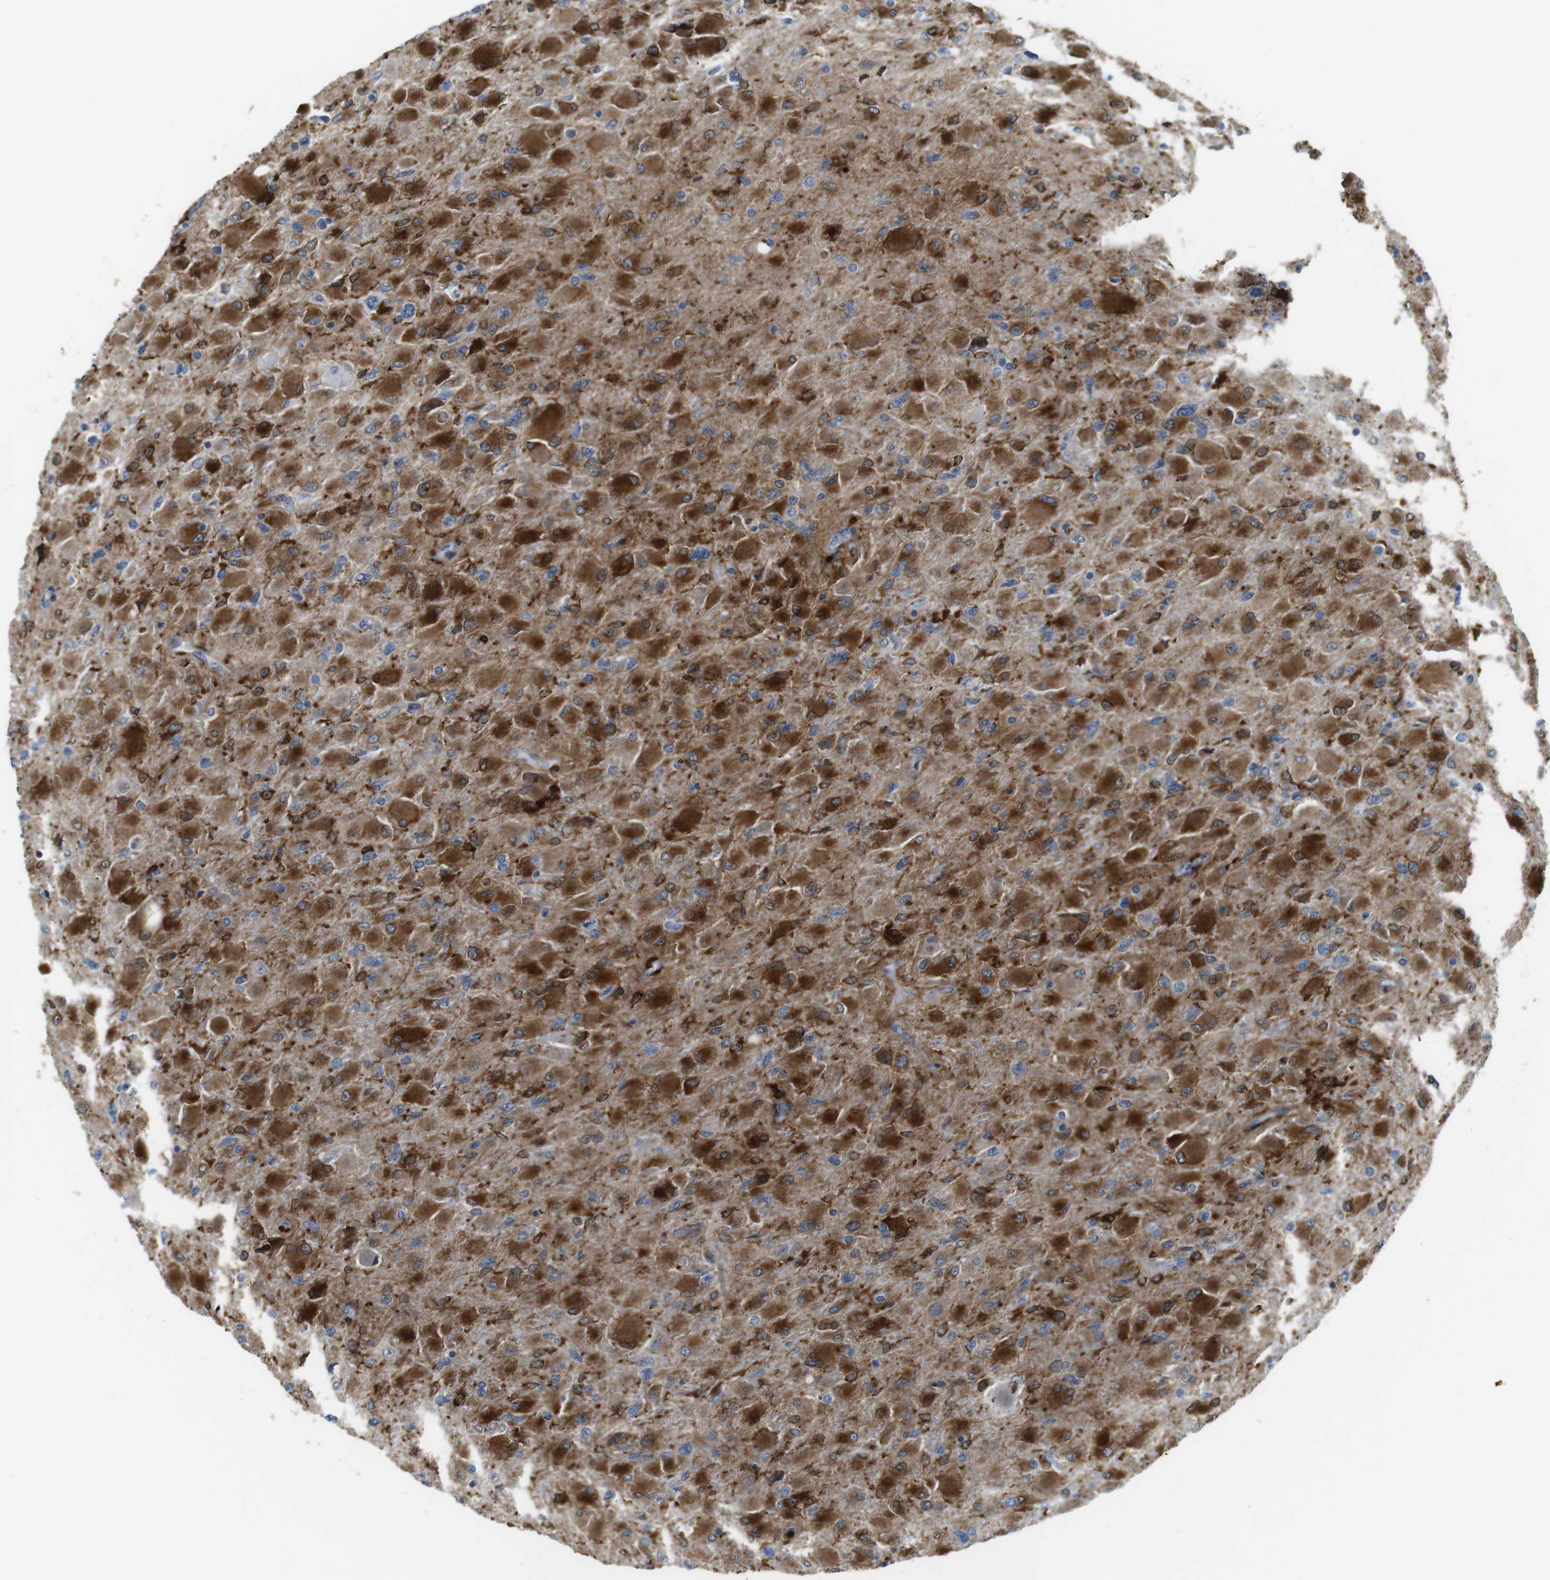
{"staining": {"intensity": "strong", "quantity": ">75%", "location": "cytoplasmic/membranous"}, "tissue": "glioma", "cell_type": "Tumor cells", "image_type": "cancer", "snomed": [{"axis": "morphology", "description": "Glioma, malignant, High grade"}, {"axis": "topography", "description": "Cerebral cortex"}], "caption": "Protein positivity by immunohistochemistry (IHC) reveals strong cytoplasmic/membranous staining in approximately >75% of tumor cells in malignant glioma (high-grade).", "gene": "HLA-DRA", "patient": {"sex": "female", "age": 36}}